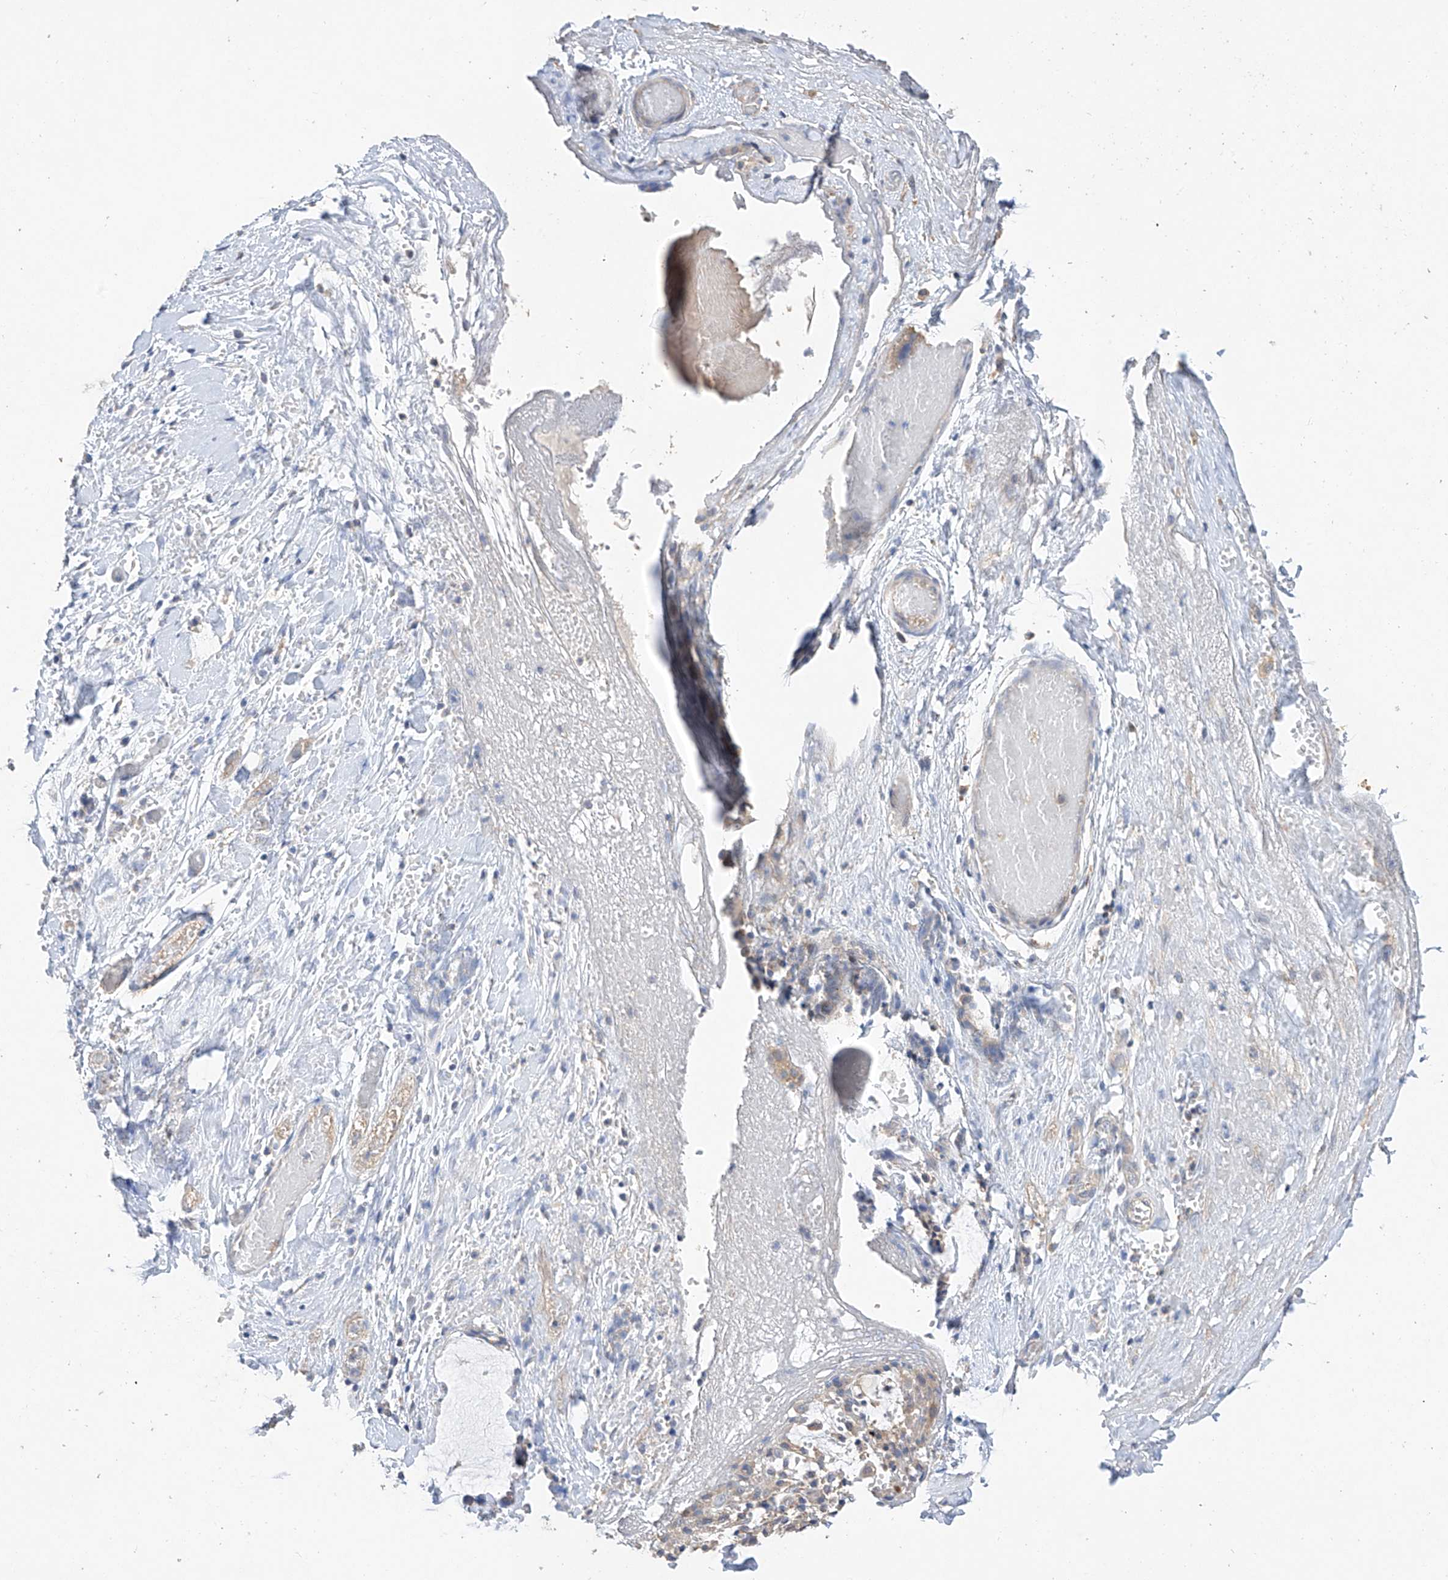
{"staining": {"intensity": "negative", "quantity": "none", "location": "none"}, "tissue": "smooth muscle", "cell_type": "Smooth muscle cells", "image_type": "normal", "snomed": [{"axis": "morphology", "description": "Normal tissue, NOS"}, {"axis": "morphology", "description": "Adenocarcinoma, NOS"}, {"axis": "topography", "description": "Colon"}, {"axis": "topography", "description": "Peripheral nerve tissue"}], "caption": "Immunohistochemistry (IHC) of unremarkable human smooth muscle exhibits no positivity in smooth muscle cells.", "gene": "AMD1", "patient": {"sex": "male", "age": 14}}